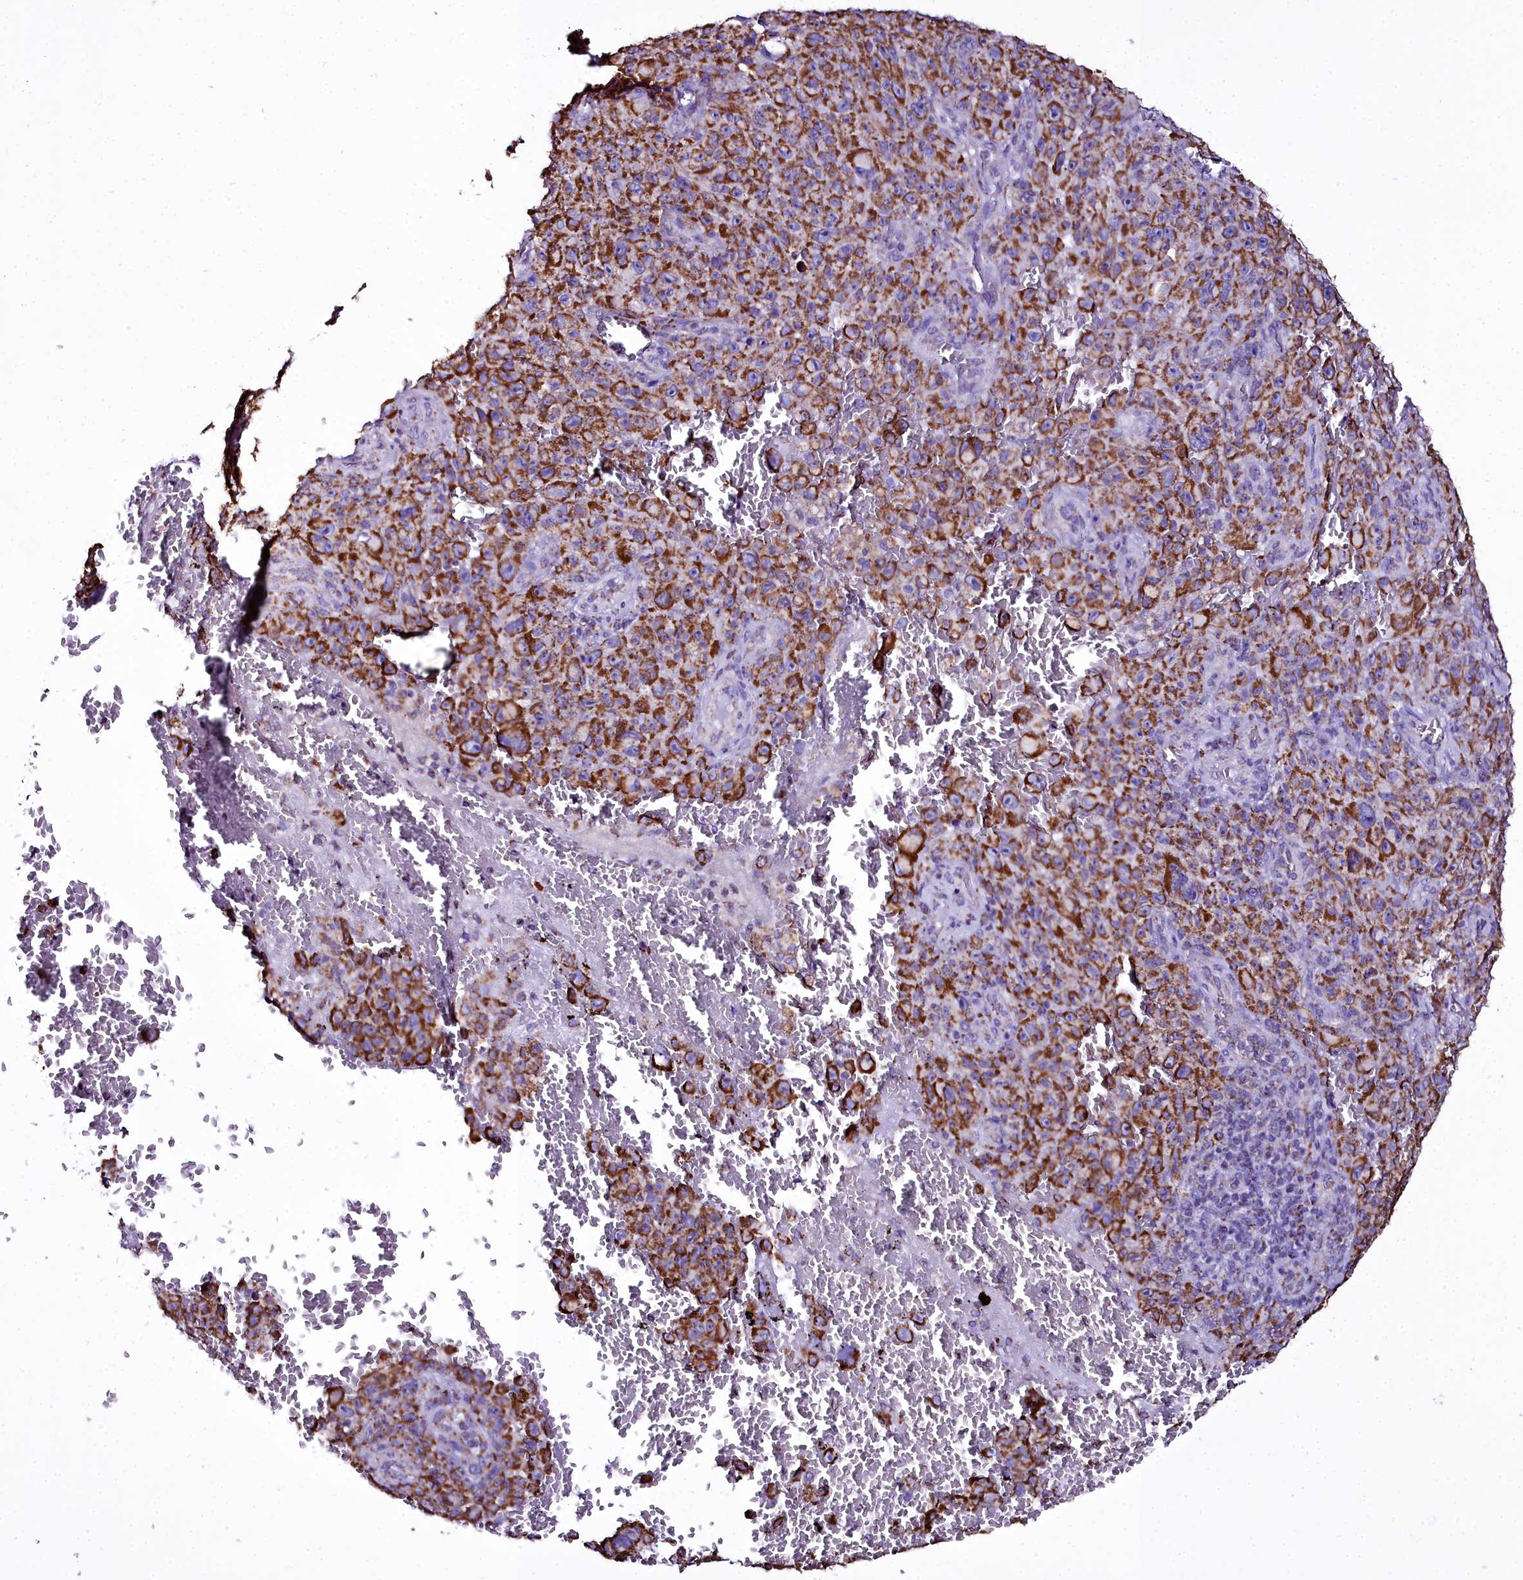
{"staining": {"intensity": "moderate", "quantity": ">75%", "location": "cytoplasmic/membranous"}, "tissue": "melanoma", "cell_type": "Tumor cells", "image_type": "cancer", "snomed": [{"axis": "morphology", "description": "Malignant melanoma, NOS"}, {"axis": "topography", "description": "Skin"}], "caption": "A histopathology image of human malignant melanoma stained for a protein shows moderate cytoplasmic/membranous brown staining in tumor cells.", "gene": "WDFY3", "patient": {"sex": "female", "age": 82}}